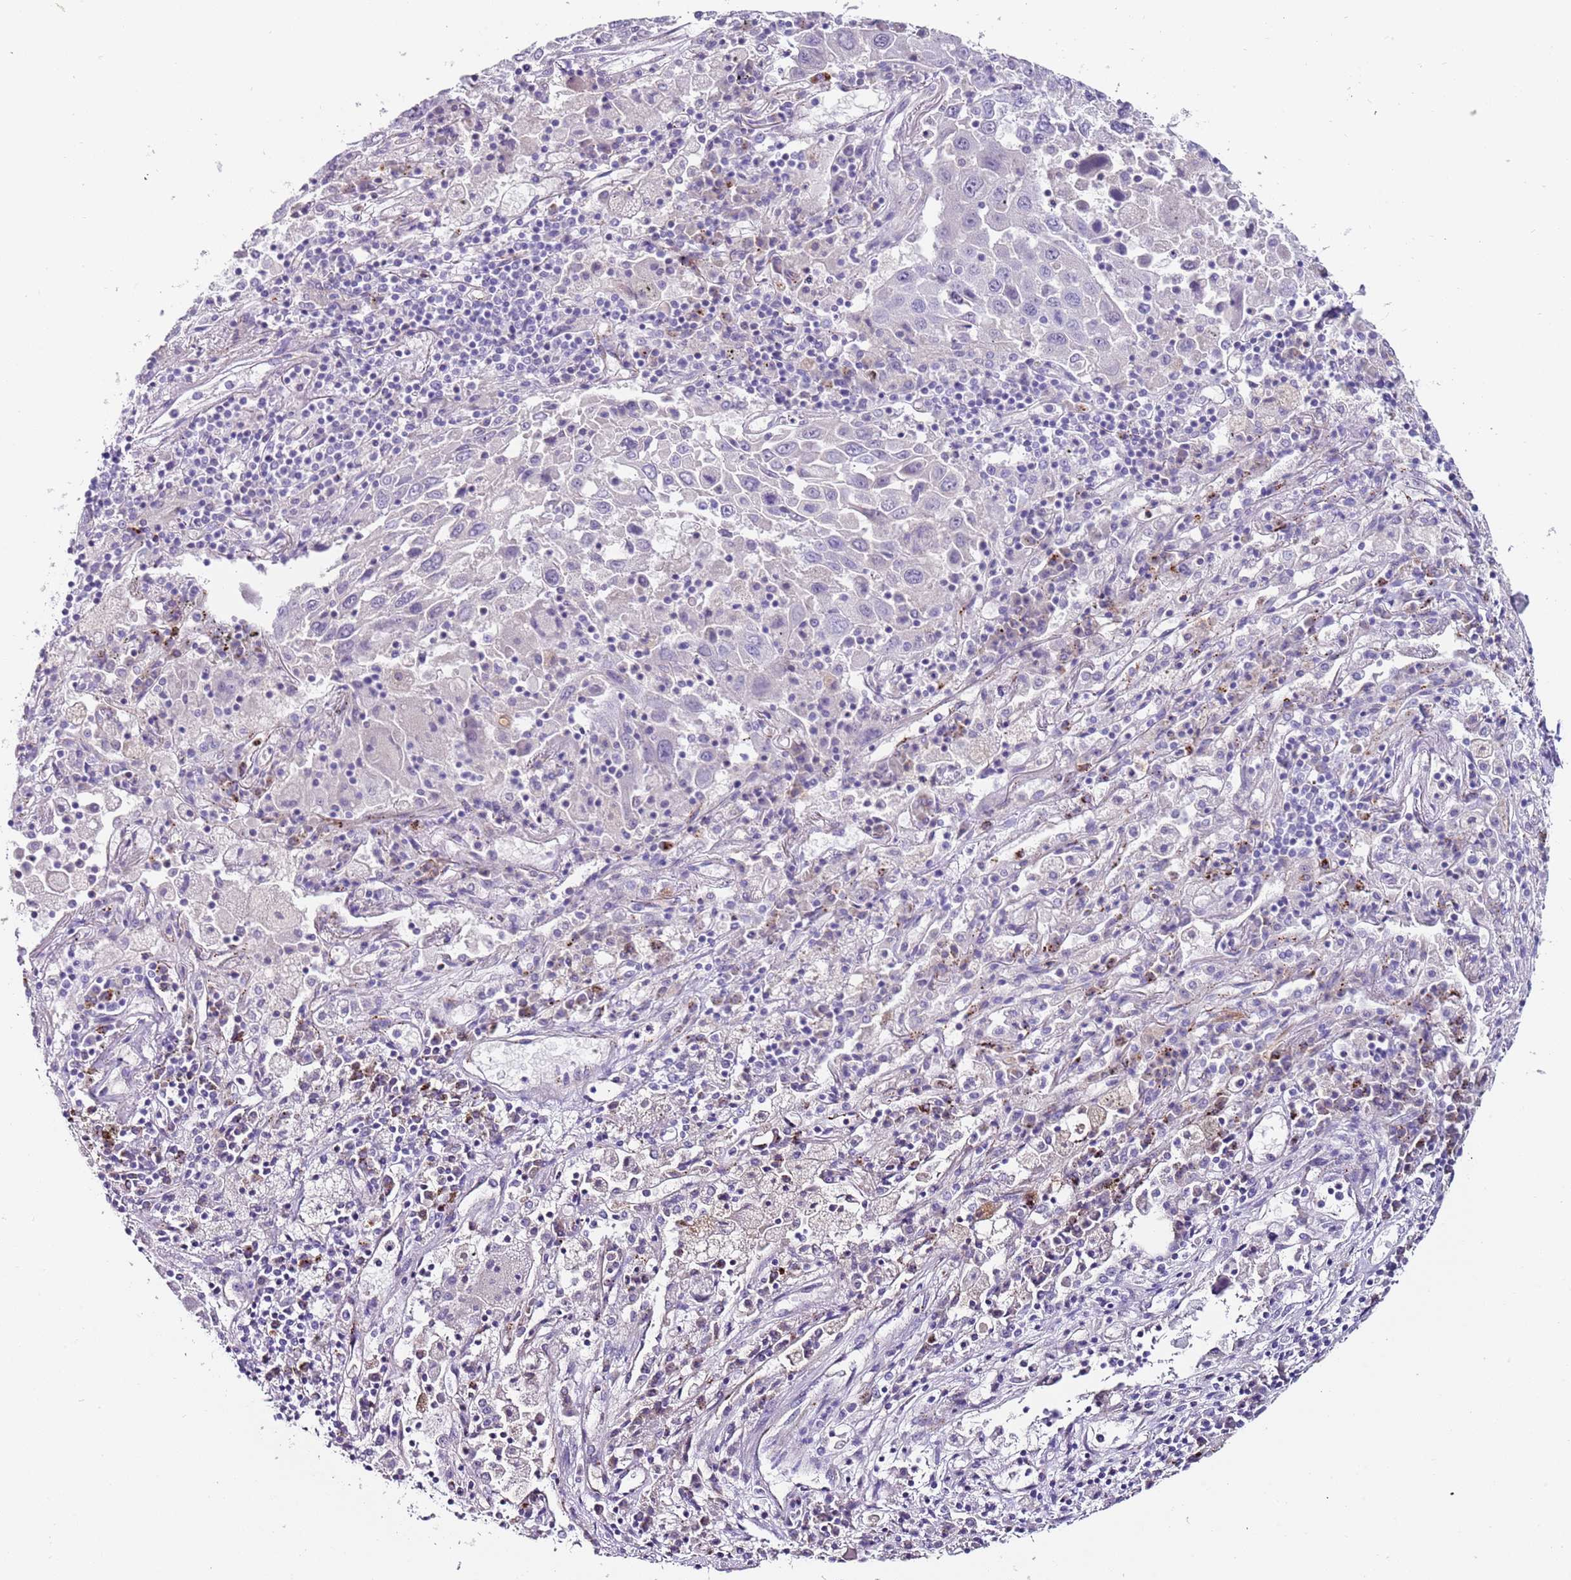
{"staining": {"intensity": "negative", "quantity": "none", "location": "none"}, "tissue": "lung cancer", "cell_type": "Tumor cells", "image_type": "cancer", "snomed": [{"axis": "morphology", "description": "Squamous cell carcinoma, NOS"}, {"axis": "topography", "description": "Lung"}], "caption": "The histopathology image demonstrates no staining of tumor cells in squamous cell carcinoma (lung).", "gene": "LRRN3", "patient": {"sex": "male", "age": 65}}